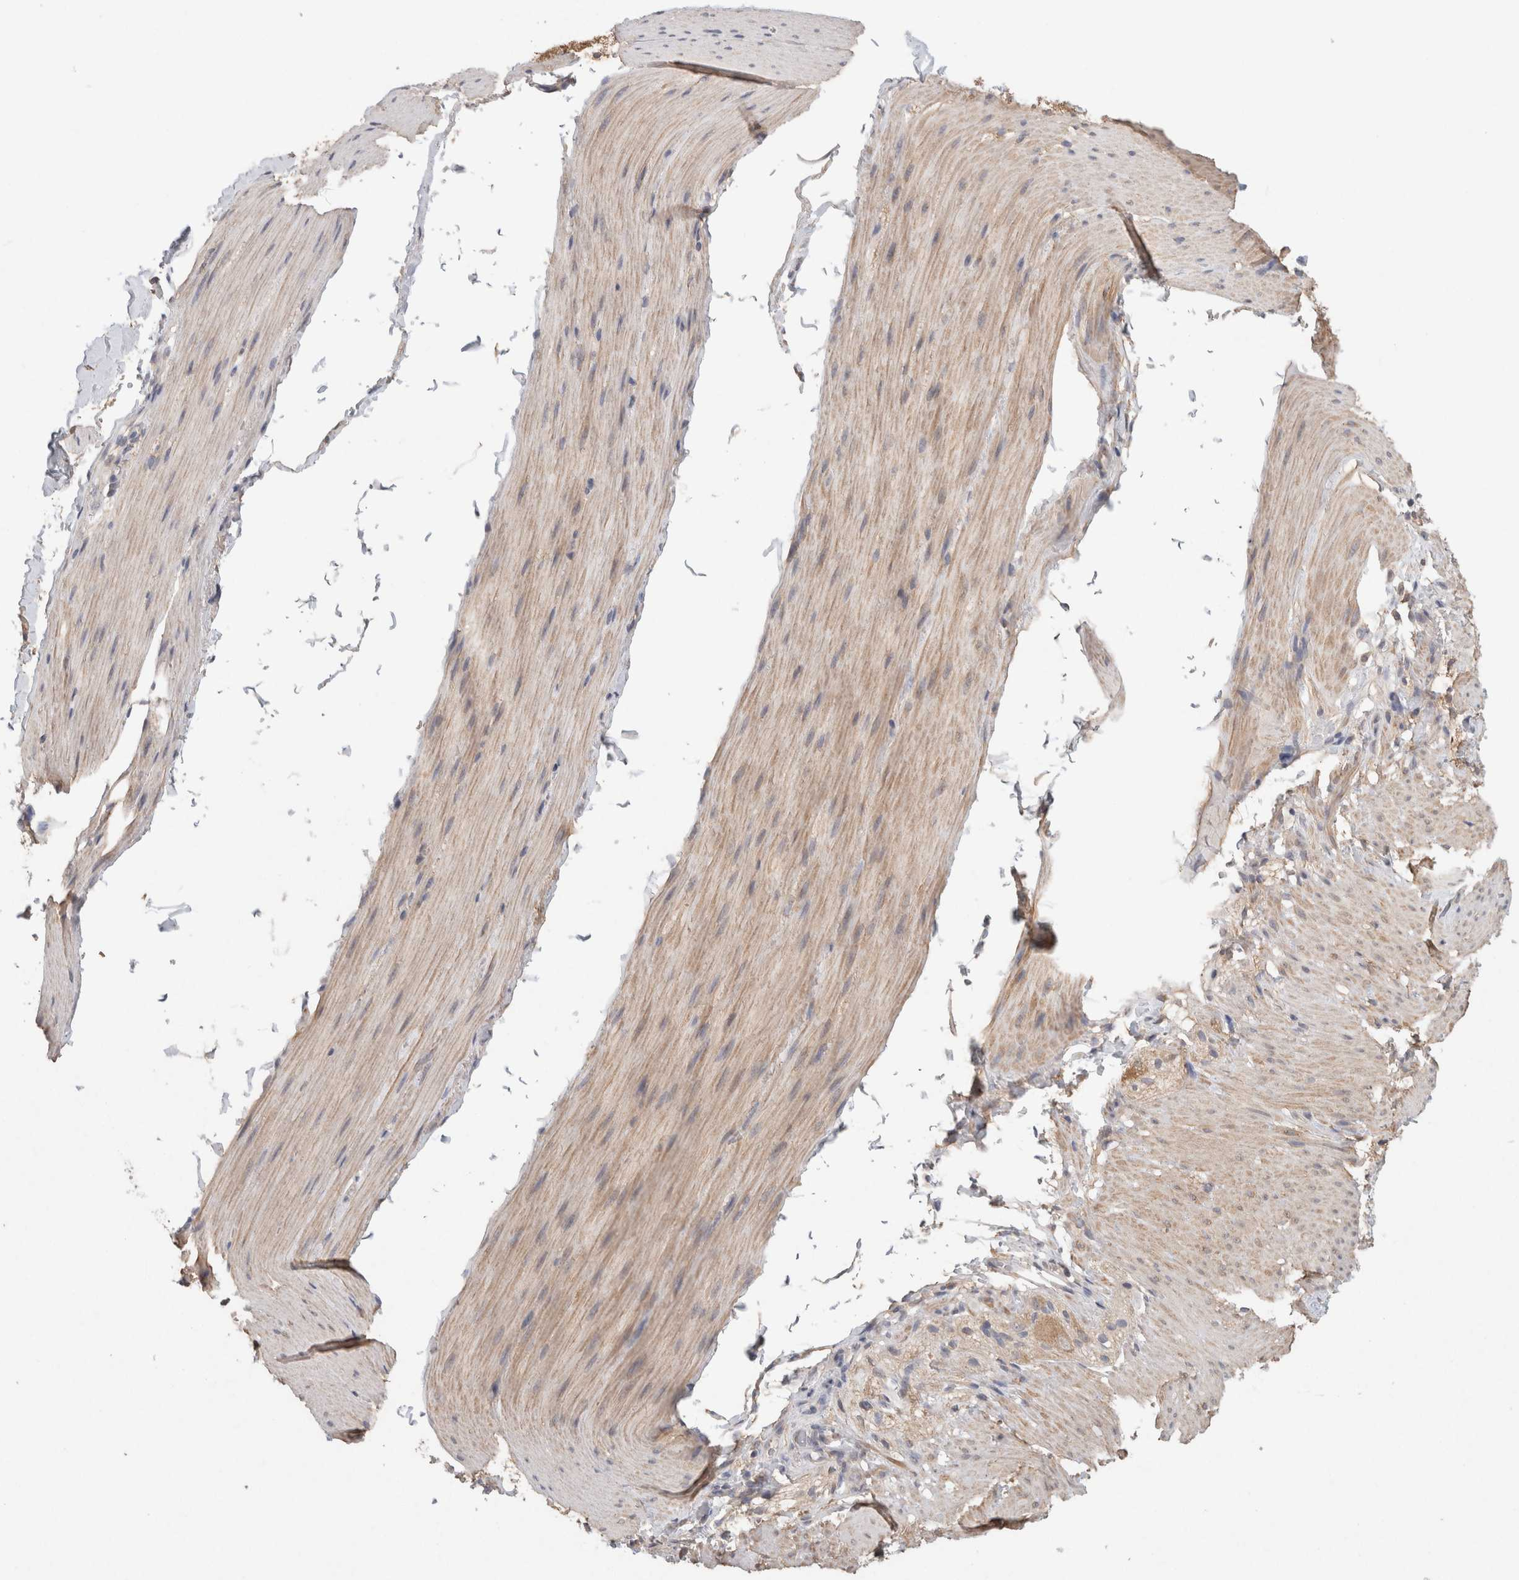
{"staining": {"intensity": "weak", "quantity": "25%-75%", "location": "cytoplasmic/membranous"}, "tissue": "smooth muscle", "cell_type": "Smooth muscle cells", "image_type": "normal", "snomed": [{"axis": "morphology", "description": "Normal tissue, NOS"}, {"axis": "topography", "description": "Smooth muscle"}, {"axis": "topography", "description": "Small intestine"}], "caption": "Immunohistochemical staining of benign smooth muscle demonstrates low levels of weak cytoplasmic/membranous expression in approximately 25%-75% of smooth muscle cells.", "gene": "RAB14", "patient": {"sex": "female", "age": 84}}